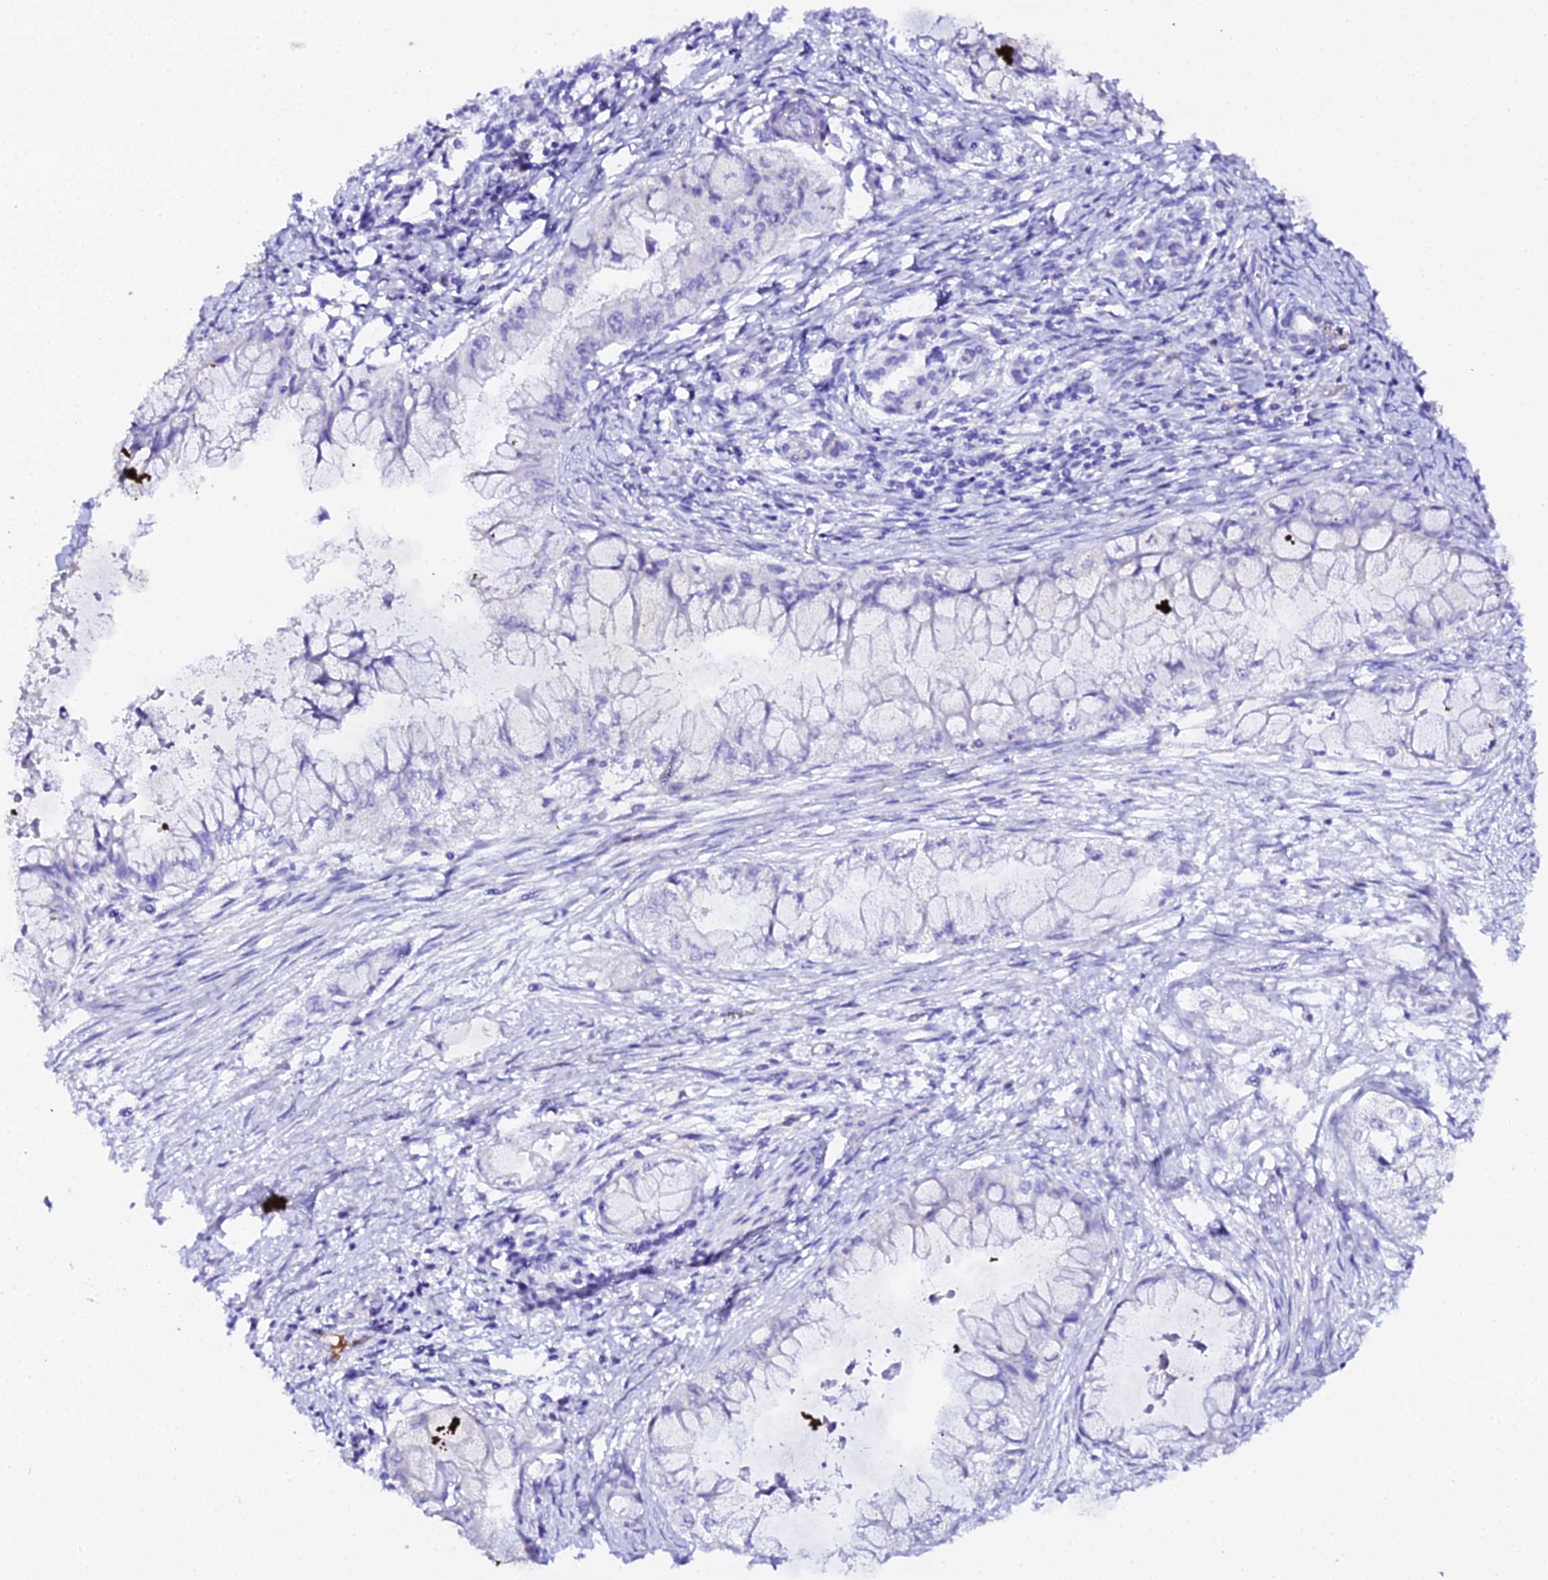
{"staining": {"intensity": "negative", "quantity": "none", "location": "none"}, "tissue": "pancreatic cancer", "cell_type": "Tumor cells", "image_type": "cancer", "snomed": [{"axis": "morphology", "description": "Adenocarcinoma, NOS"}, {"axis": "topography", "description": "Pancreas"}], "caption": "There is no significant staining in tumor cells of pancreatic cancer (adenocarcinoma).", "gene": "CFAP45", "patient": {"sex": "male", "age": 48}}